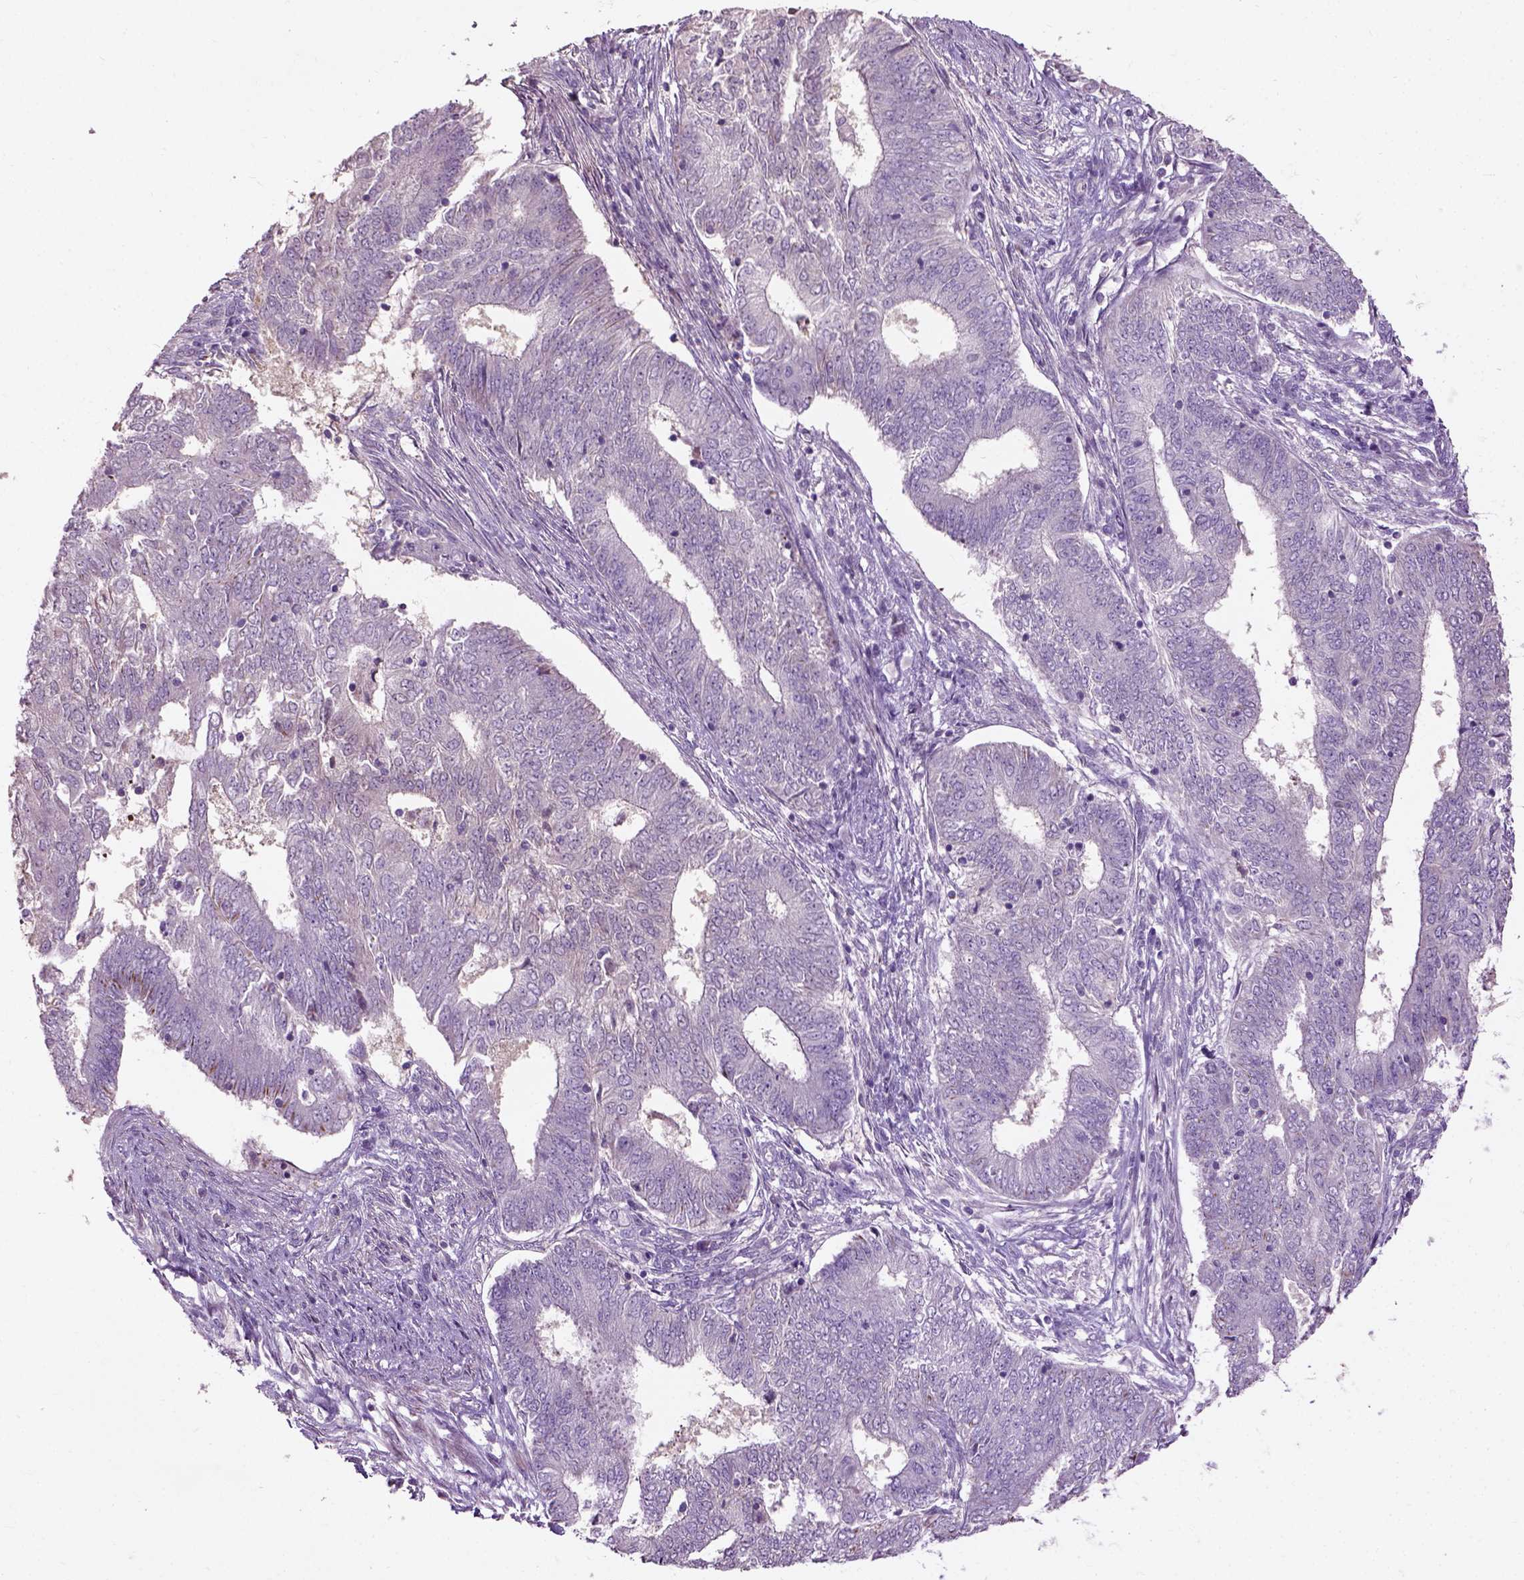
{"staining": {"intensity": "negative", "quantity": "none", "location": "none"}, "tissue": "endometrial cancer", "cell_type": "Tumor cells", "image_type": "cancer", "snomed": [{"axis": "morphology", "description": "Adenocarcinoma, NOS"}, {"axis": "topography", "description": "Endometrium"}], "caption": "Immunohistochemical staining of human endometrial cancer exhibits no significant positivity in tumor cells.", "gene": "PKP3", "patient": {"sex": "female", "age": 62}}